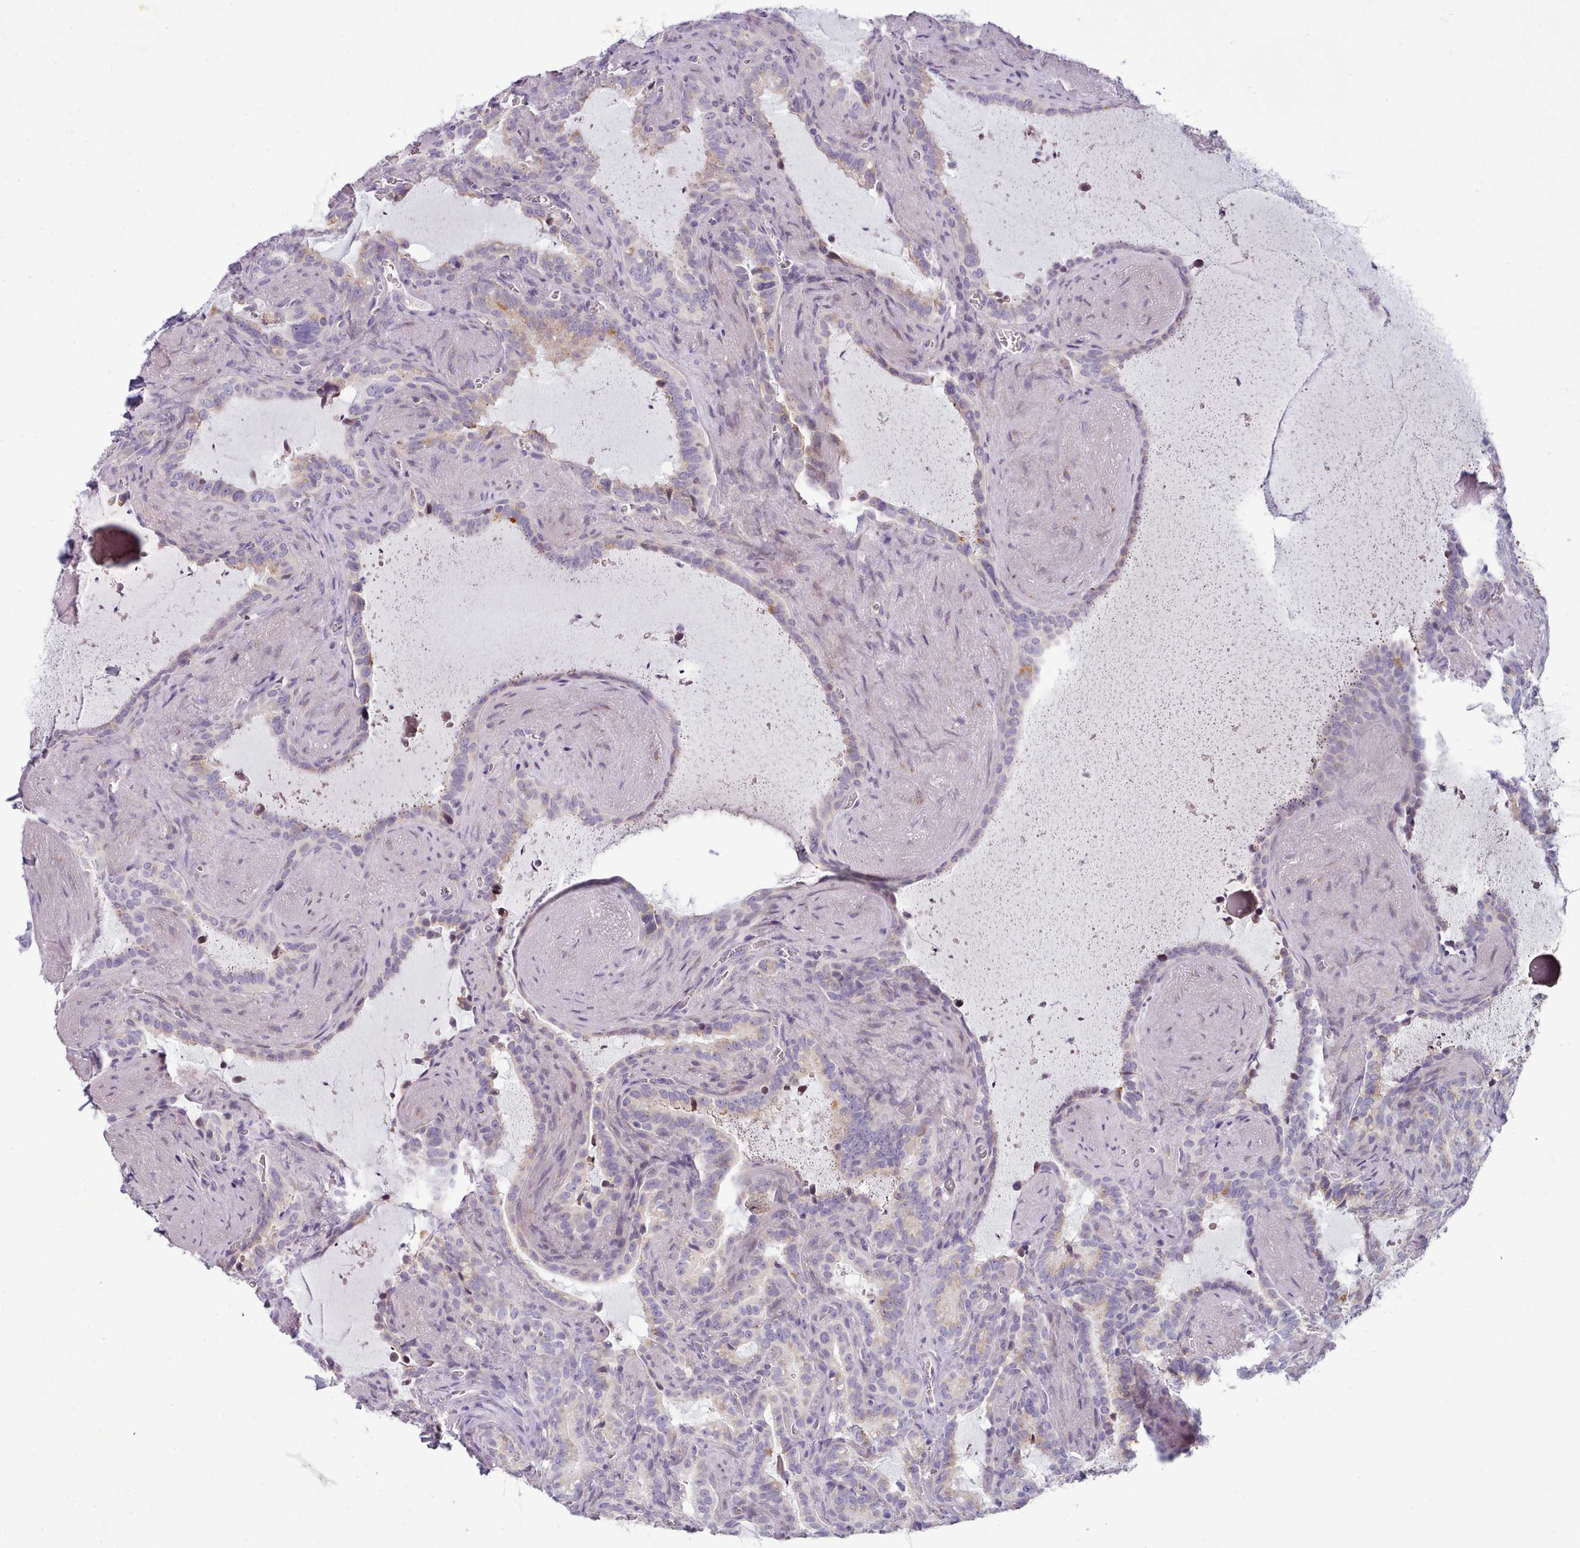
{"staining": {"intensity": "weak", "quantity": "<25%", "location": "cytoplasmic/membranous"}, "tissue": "seminal vesicle", "cell_type": "Glandular cells", "image_type": "normal", "snomed": [{"axis": "morphology", "description": "Normal tissue, NOS"}, {"axis": "topography", "description": "Prostate"}, {"axis": "topography", "description": "Seminal veicle"}], "caption": "Immunohistochemistry histopathology image of normal seminal vesicle: seminal vesicle stained with DAB (3,3'-diaminobenzidine) reveals no significant protein expression in glandular cells. Nuclei are stained in blue.", "gene": "MYRFL", "patient": {"sex": "male", "age": 58}}